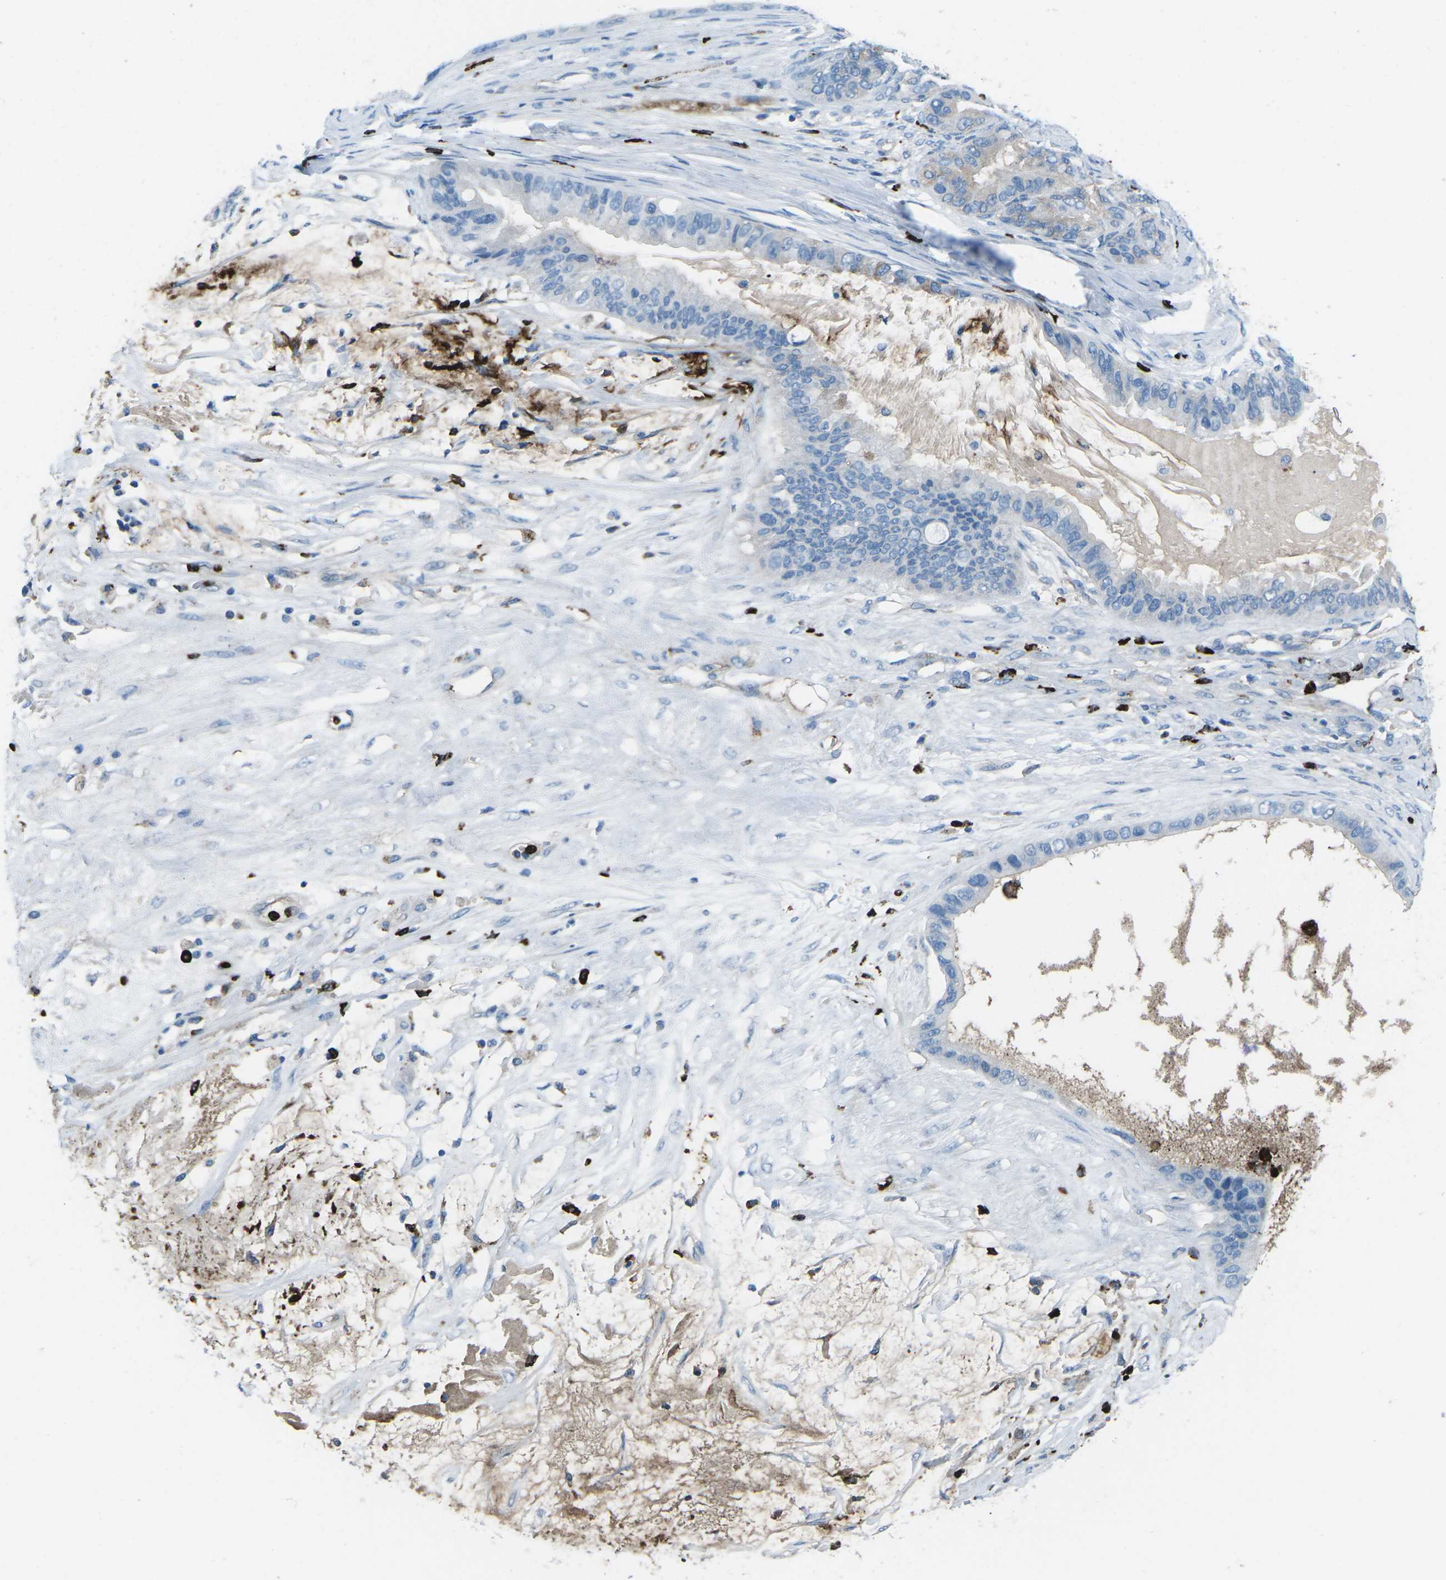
{"staining": {"intensity": "negative", "quantity": "none", "location": "none"}, "tissue": "ovarian cancer", "cell_type": "Tumor cells", "image_type": "cancer", "snomed": [{"axis": "morphology", "description": "Cystadenocarcinoma, mucinous, NOS"}, {"axis": "topography", "description": "Ovary"}], "caption": "Tumor cells show no significant positivity in ovarian mucinous cystadenocarcinoma.", "gene": "FCN1", "patient": {"sex": "female", "age": 80}}